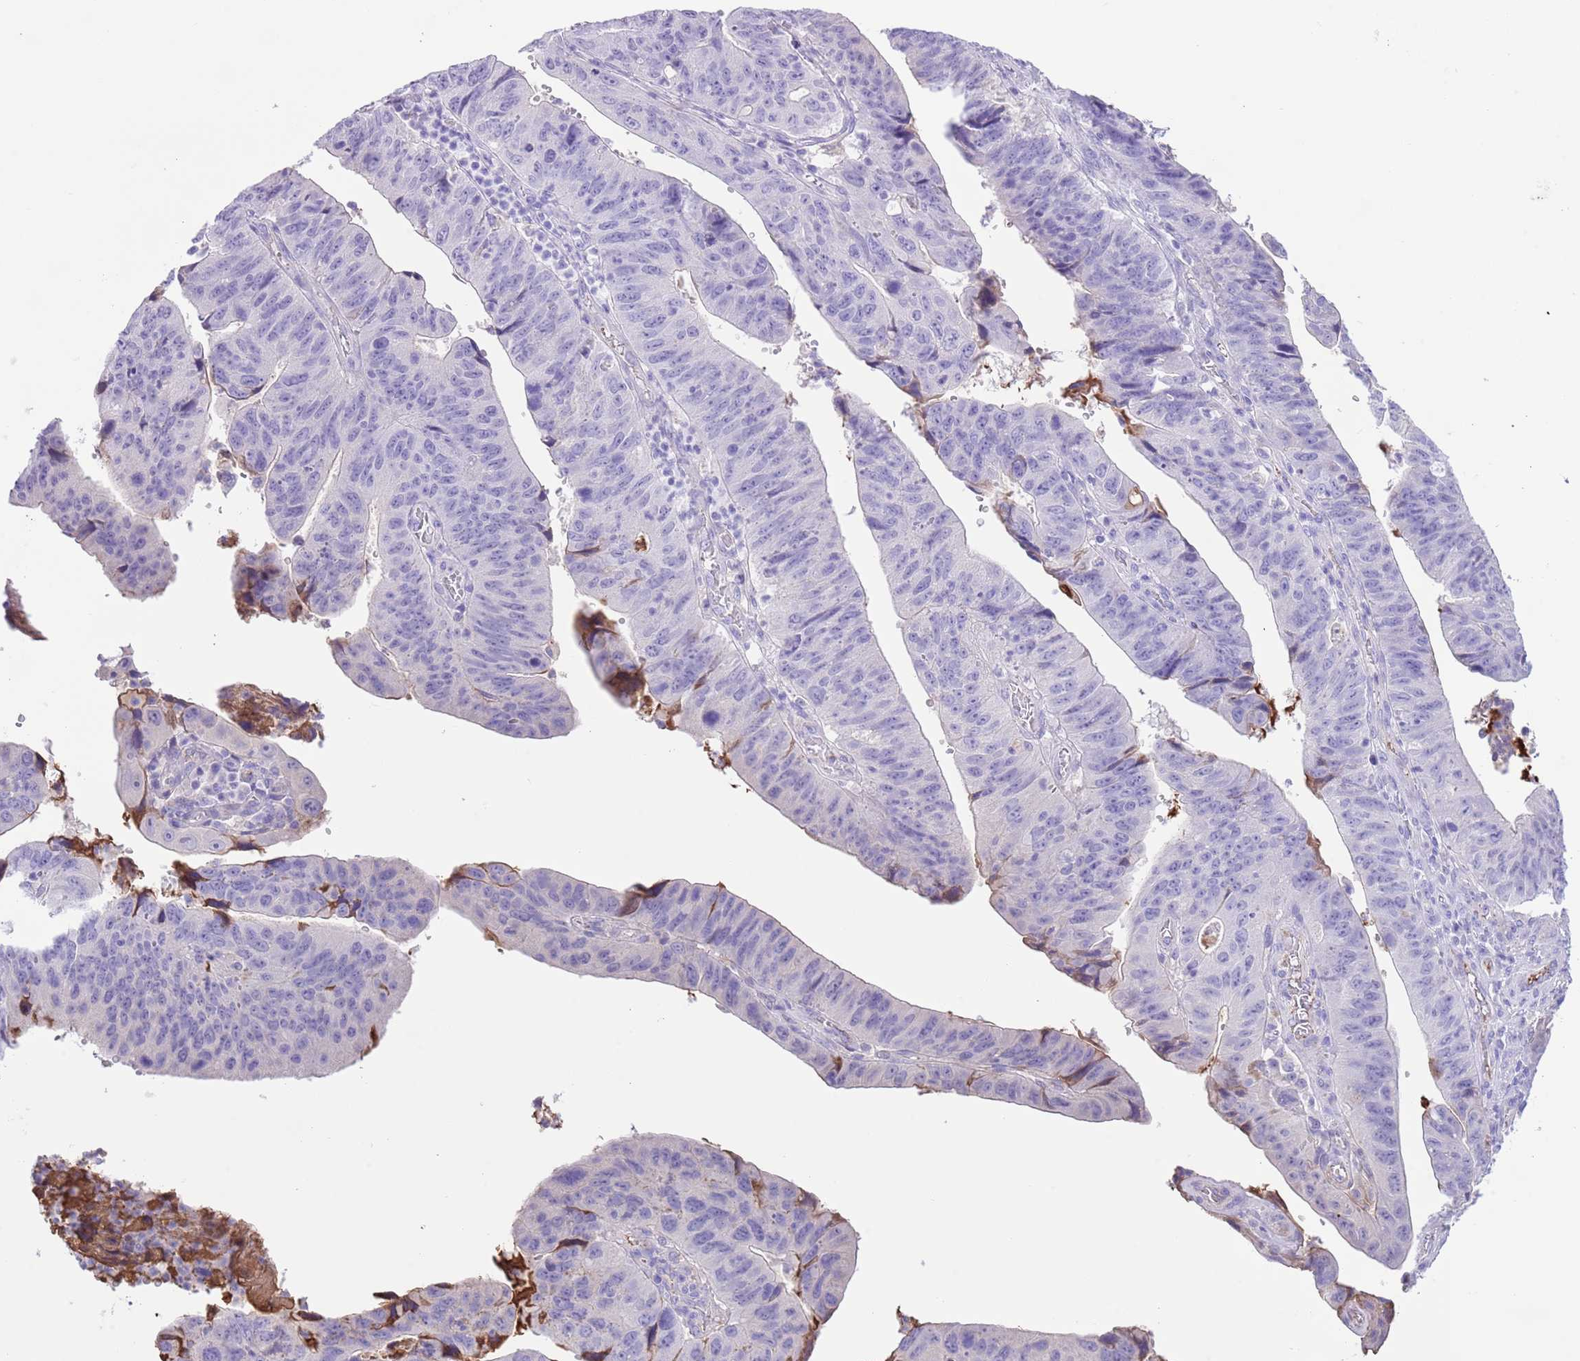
{"staining": {"intensity": "negative", "quantity": "none", "location": "none"}, "tissue": "stomach cancer", "cell_type": "Tumor cells", "image_type": "cancer", "snomed": [{"axis": "morphology", "description": "Adenocarcinoma, NOS"}, {"axis": "topography", "description": "Stomach"}], "caption": "A histopathology image of human adenocarcinoma (stomach) is negative for staining in tumor cells. (DAB immunohistochemistry (IHC) visualized using brightfield microscopy, high magnification).", "gene": "IGF1", "patient": {"sex": "male", "age": 59}}